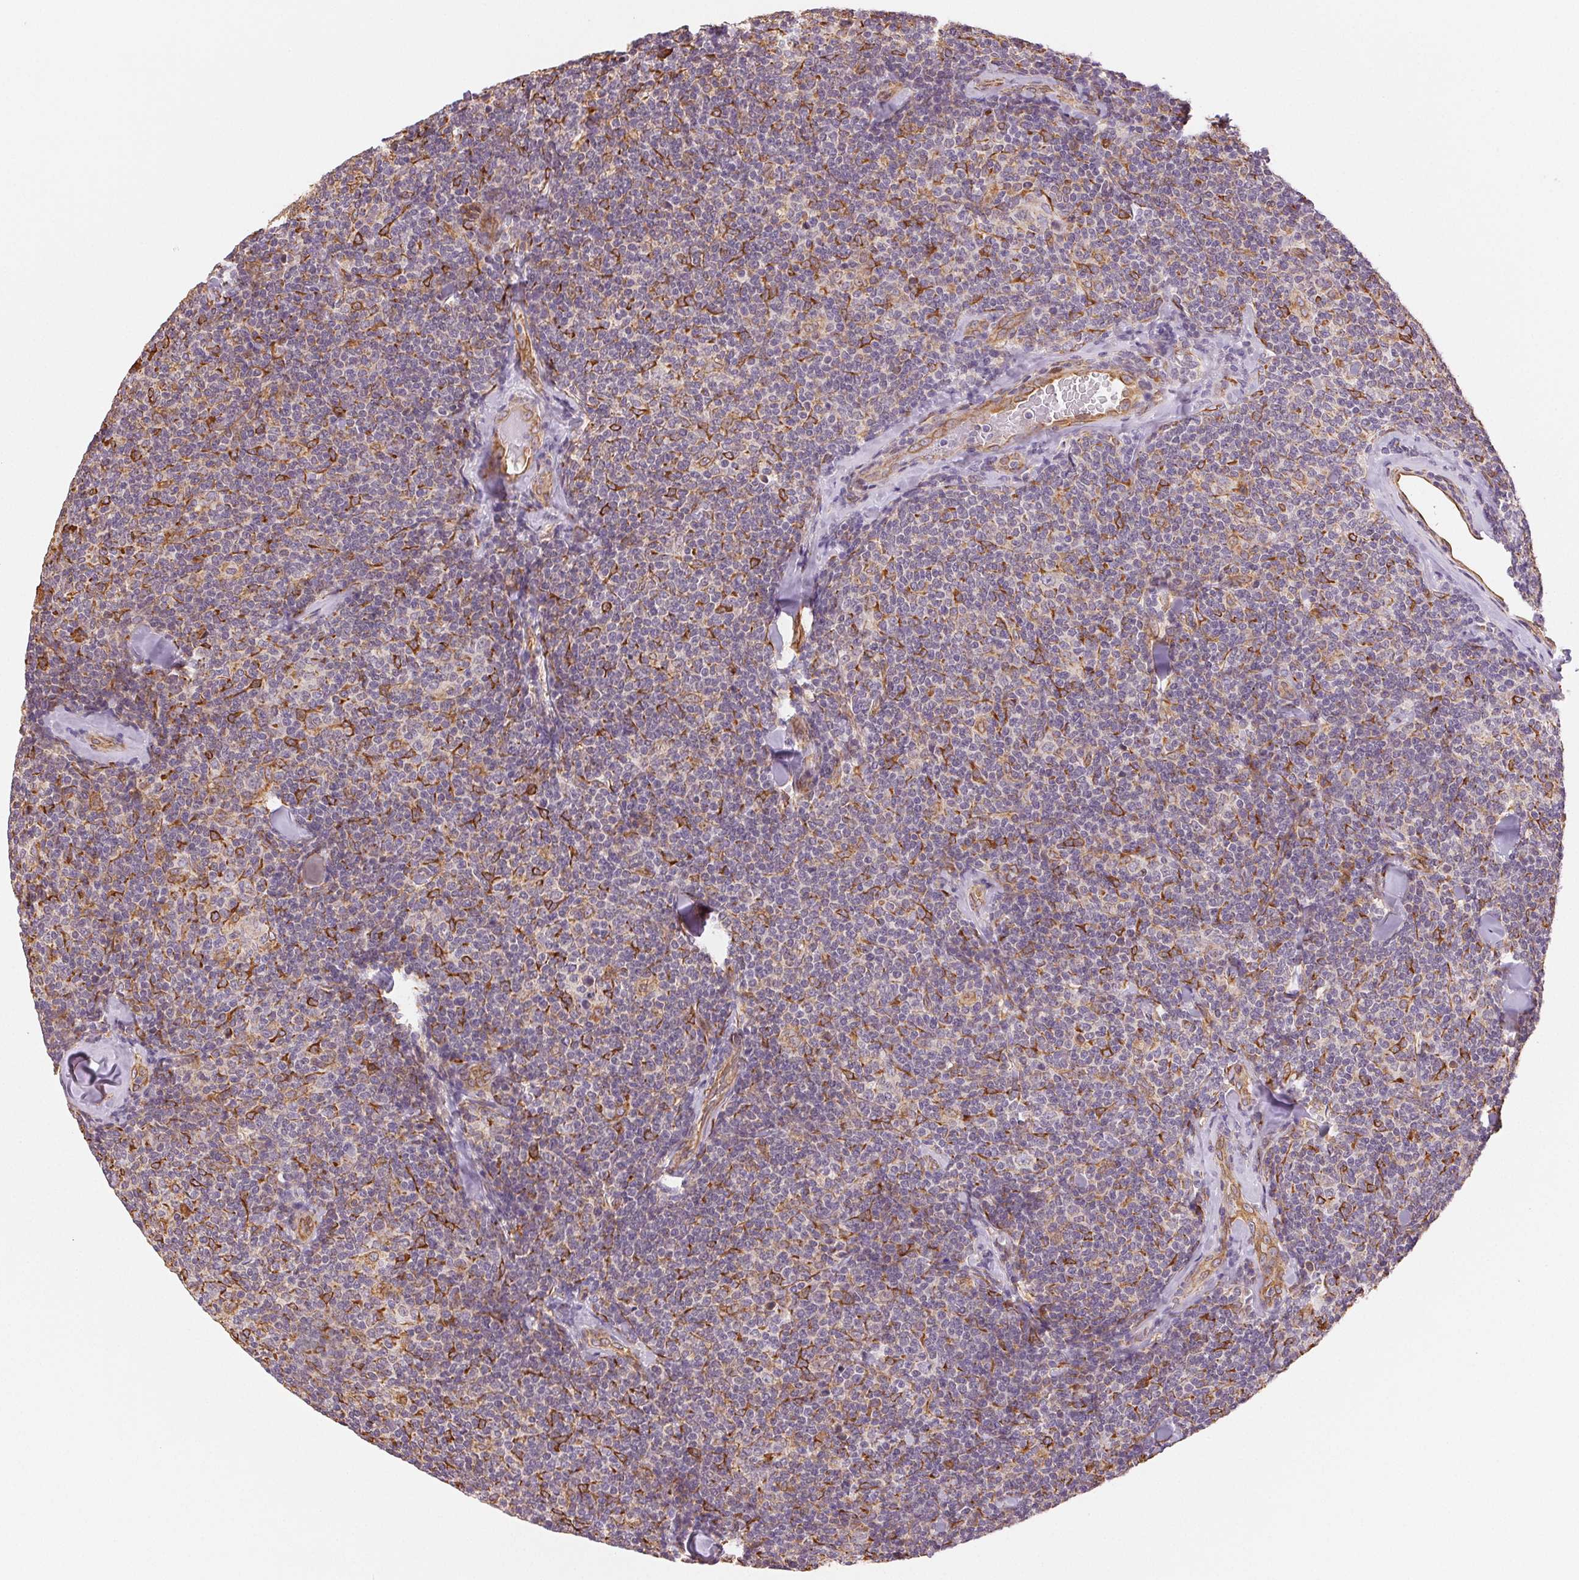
{"staining": {"intensity": "negative", "quantity": "none", "location": "none"}, "tissue": "lymphoma", "cell_type": "Tumor cells", "image_type": "cancer", "snomed": [{"axis": "morphology", "description": "Malignant lymphoma, non-Hodgkin's type, Low grade"}, {"axis": "topography", "description": "Lymph node"}], "caption": "IHC image of neoplastic tissue: malignant lymphoma, non-Hodgkin's type (low-grade) stained with DAB exhibits no significant protein expression in tumor cells.", "gene": "RCN3", "patient": {"sex": "female", "age": 56}}